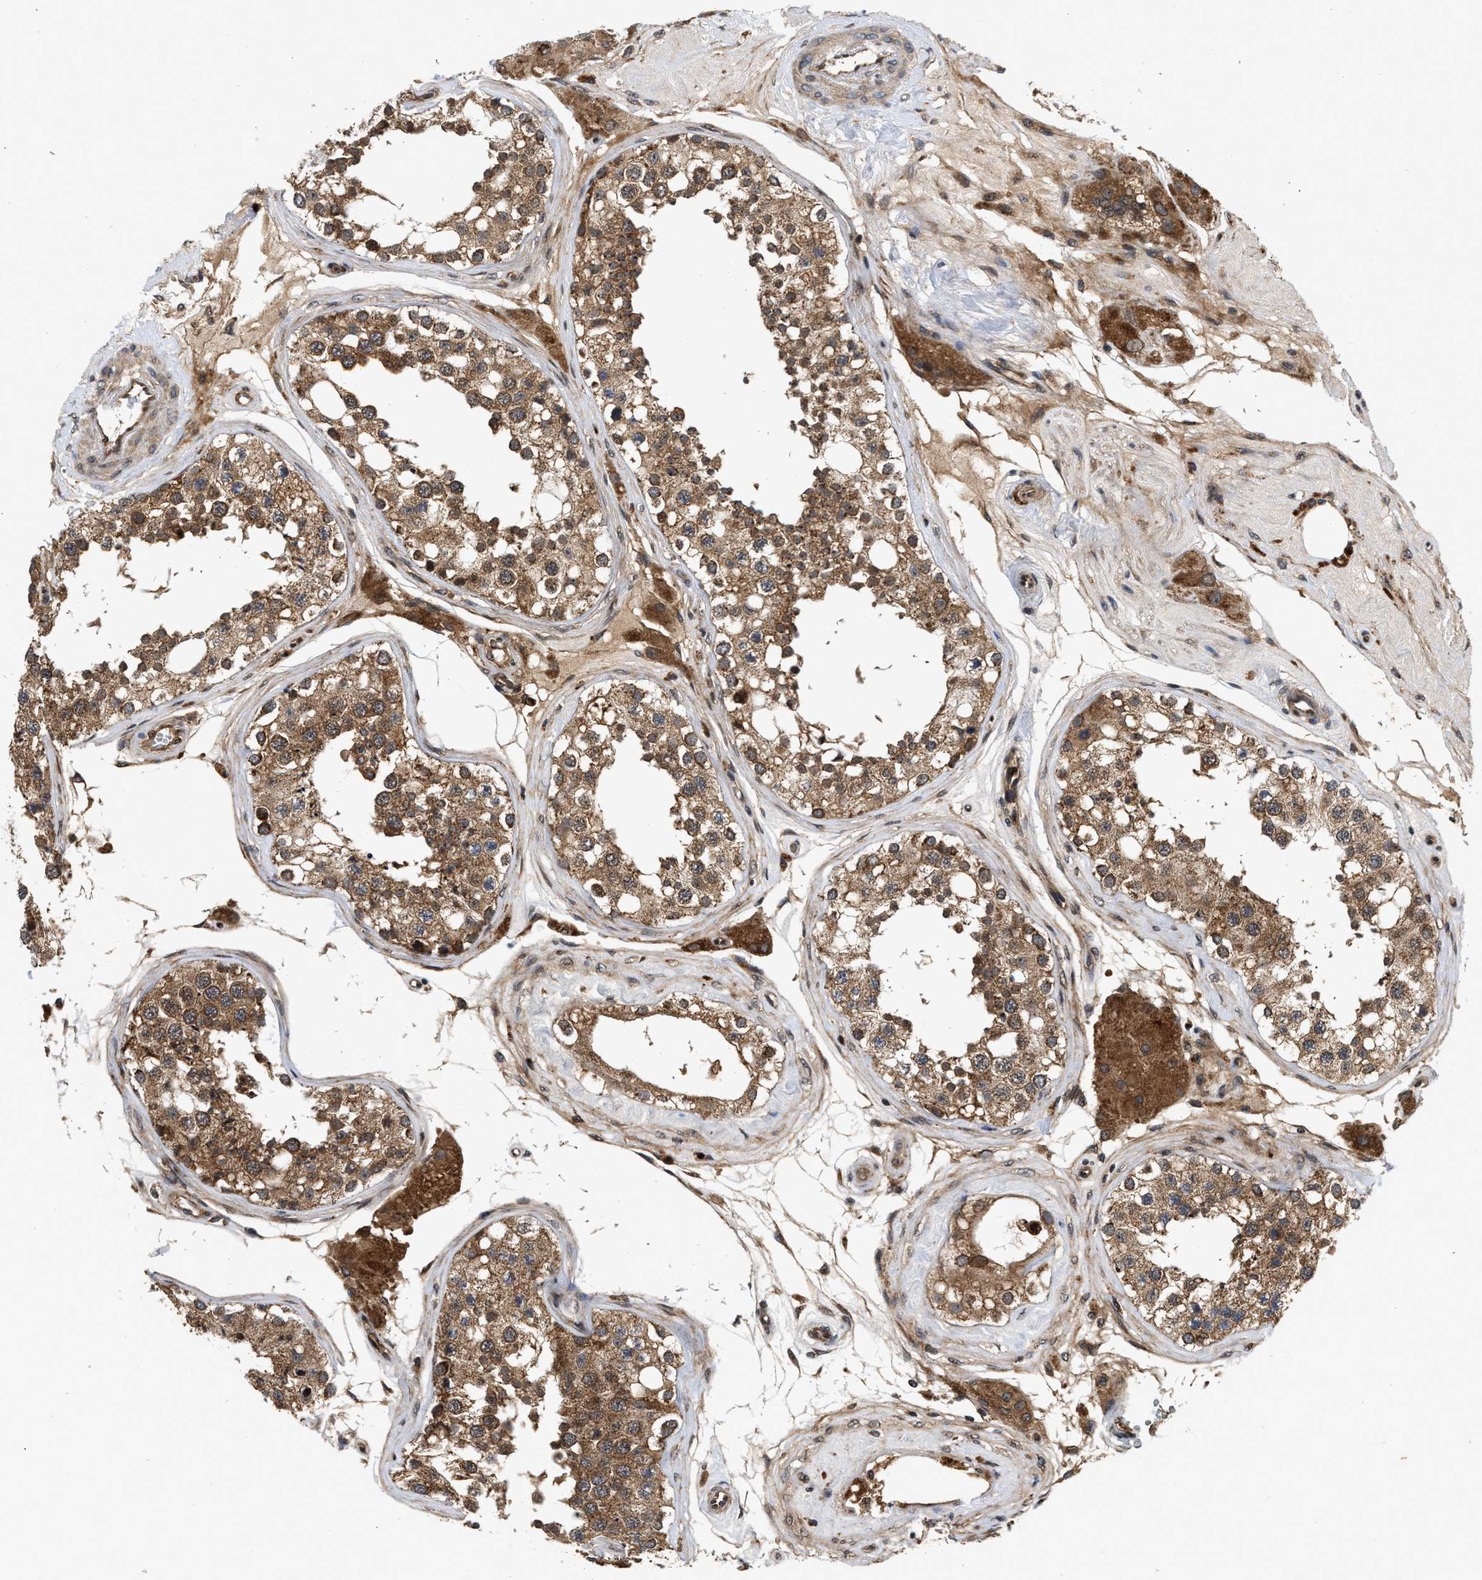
{"staining": {"intensity": "moderate", "quantity": ">75%", "location": "cytoplasmic/membranous"}, "tissue": "testis", "cell_type": "Cells in seminiferous ducts", "image_type": "normal", "snomed": [{"axis": "morphology", "description": "Normal tissue, NOS"}, {"axis": "topography", "description": "Testis"}], "caption": "This micrograph shows normal testis stained with IHC to label a protein in brown. The cytoplasmic/membranous of cells in seminiferous ducts show moderate positivity for the protein. Nuclei are counter-stained blue.", "gene": "CFLAR", "patient": {"sex": "male", "age": 68}}